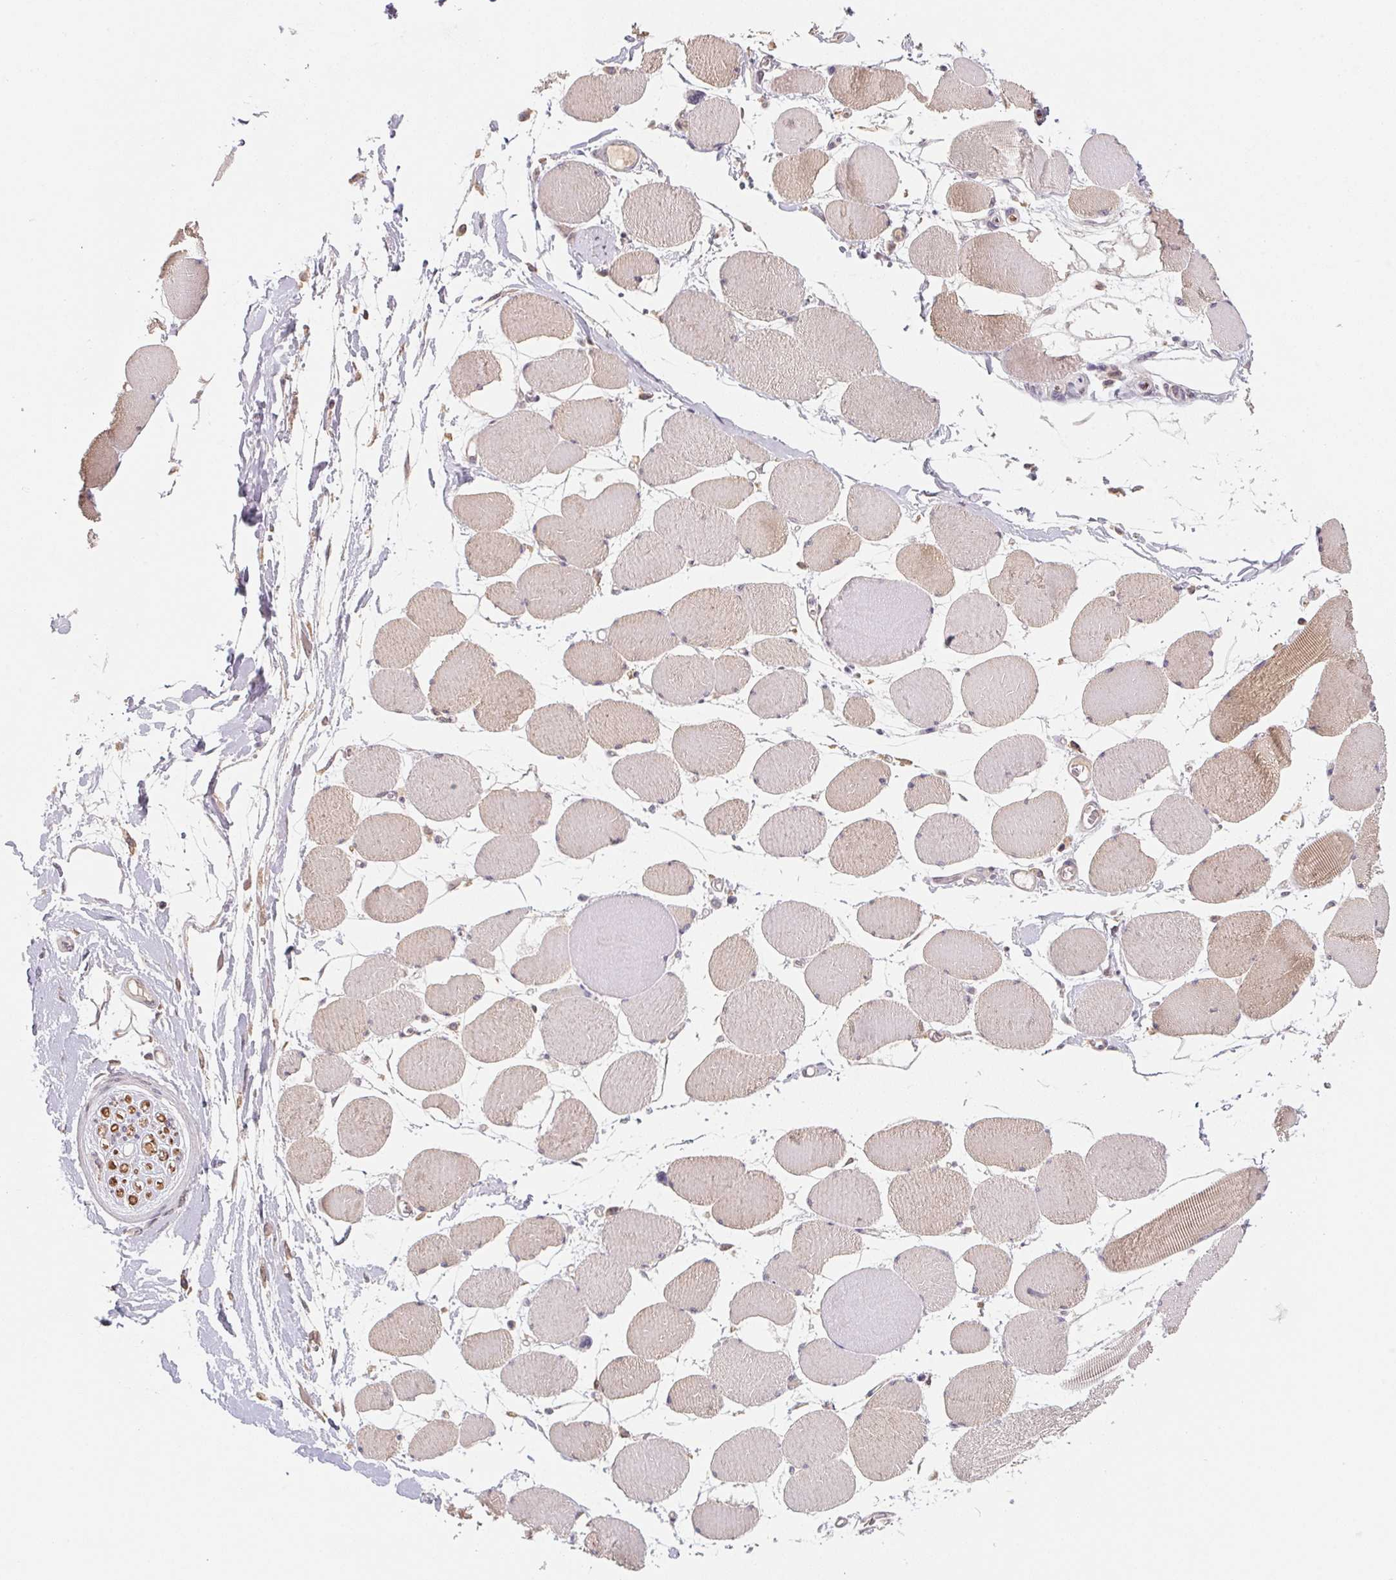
{"staining": {"intensity": "weak", "quantity": "25%-75%", "location": "cytoplasmic/membranous"}, "tissue": "skeletal muscle", "cell_type": "Myocytes", "image_type": "normal", "snomed": [{"axis": "morphology", "description": "Normal tissue, NOS"}, {"axis": "topography", "description": "Skeletal muscle"}], "caption": "DAB (3,3'-diaminobenzidine) immunohistochemical staining of normal human skeletal muscle shows weak cytoplasmic/membranous protein staining in about 25%-75% of myocytes.", "gene": "KIFC1", "patient": {"sex": "female", "age": 75}}